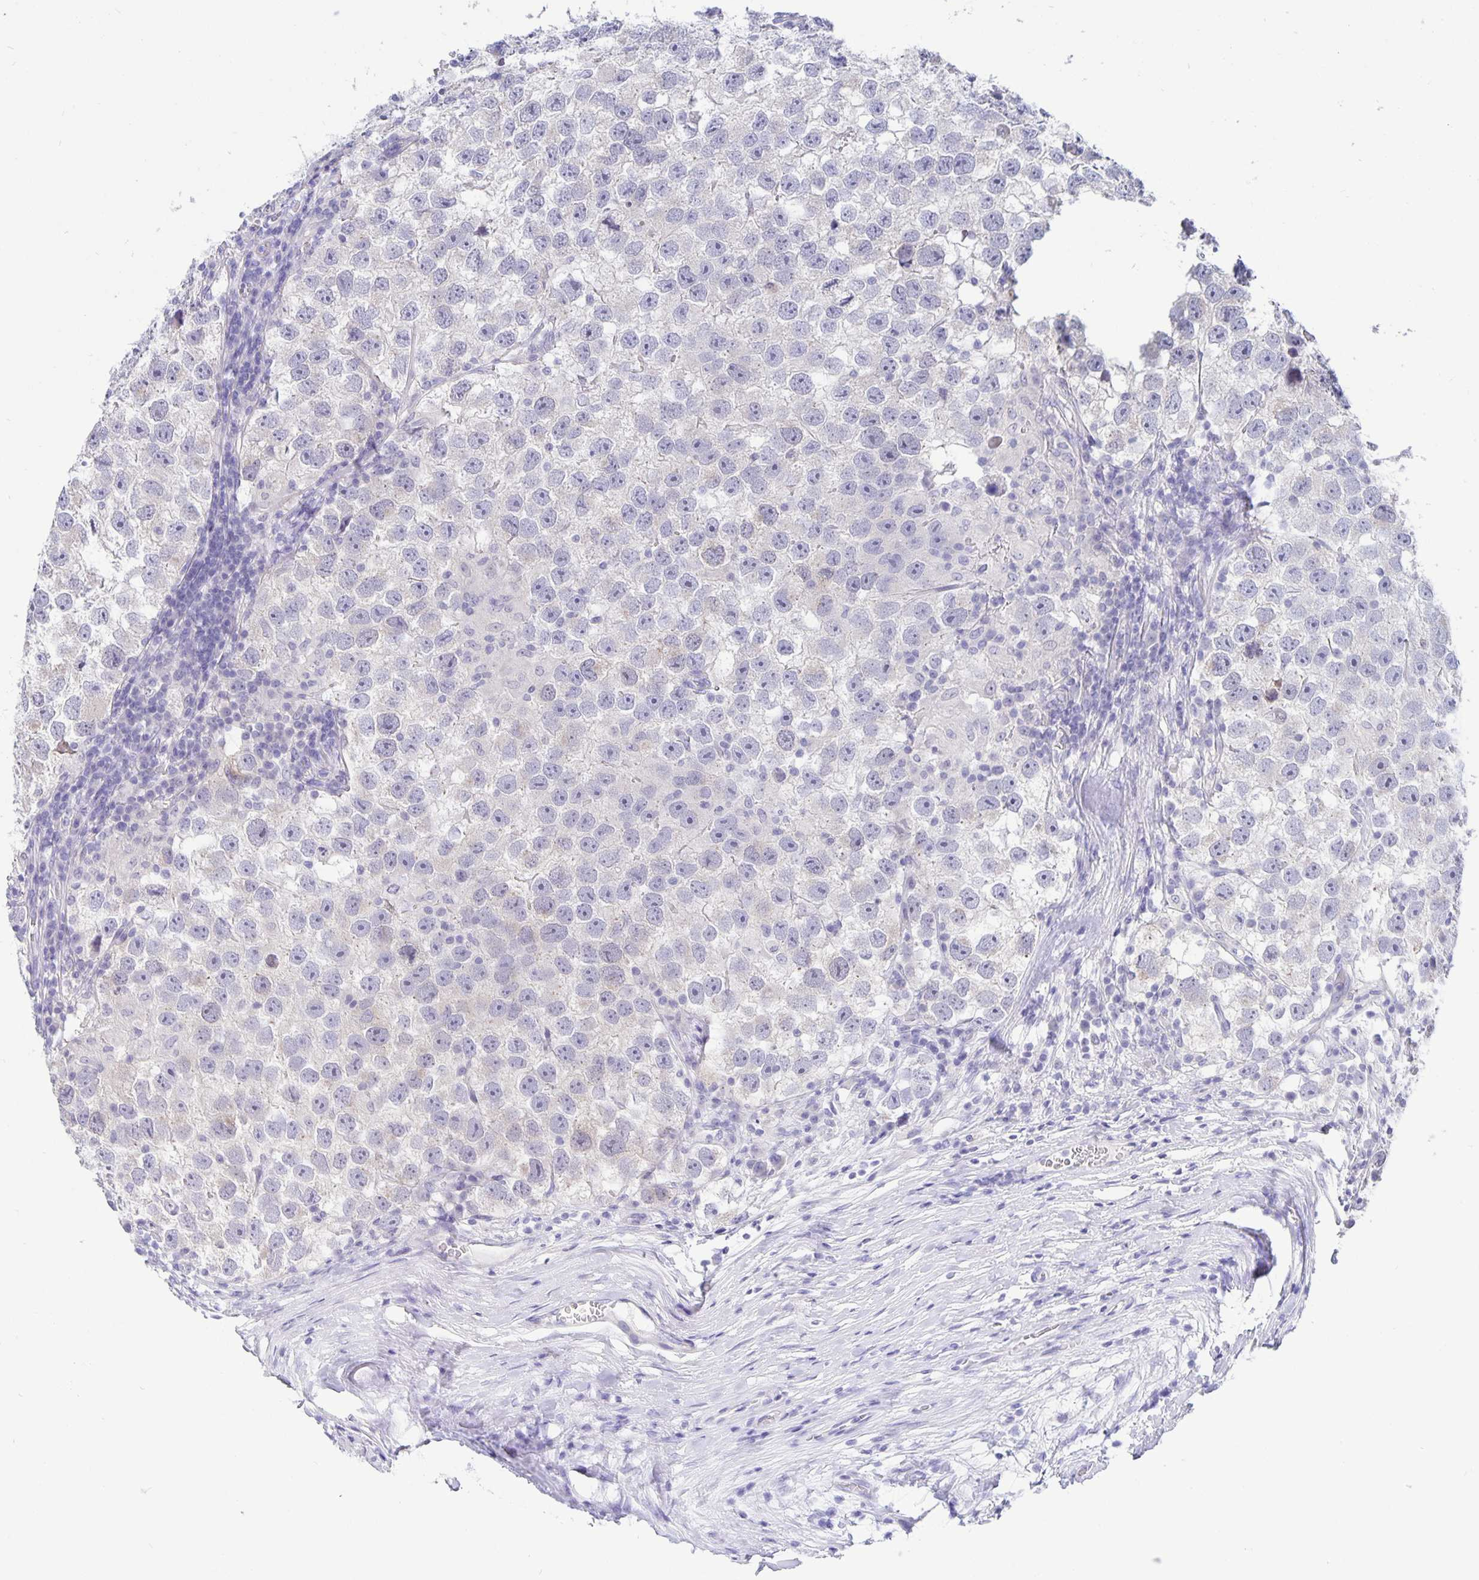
{"staining": {"intensity": "negative", "quantity": "none", "location": "none"}, "tissue": "testis cancer", "cell_type": "Tumor cells", "image_type": "cancer", "snomed": [{"axis": "morphology", "description": "Seminoma, NOS"}, {"axis": "topography", "description": "Testis"}], "caption": "DAB (3,3'-diaminobenzidine) immunohistochemical staining of testis seminoma reveals no significant staining in tumor cells.", "gene": "ERMN", "patient": {"sex": "male", "age": 26}}